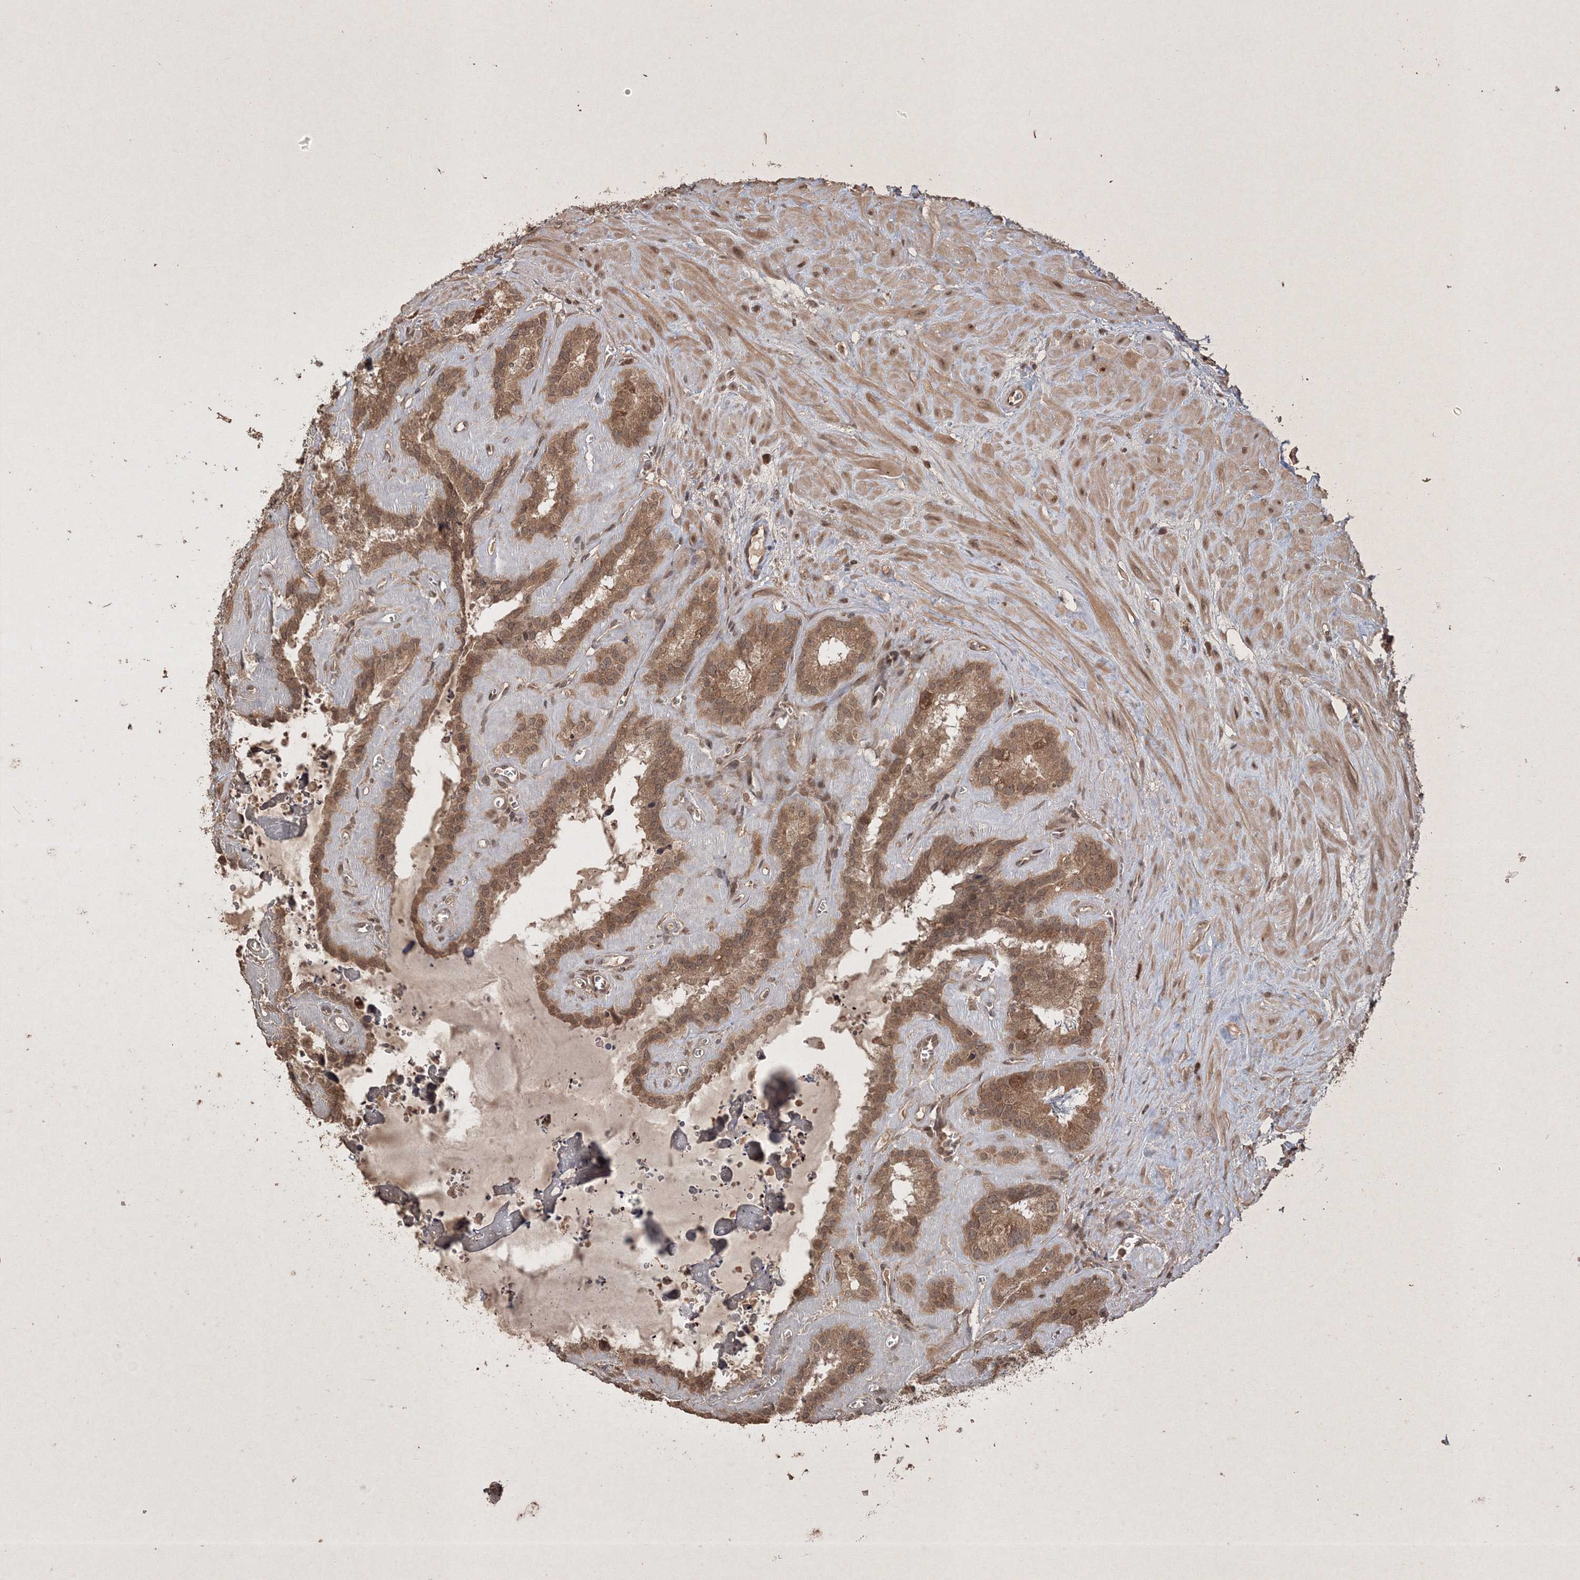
{"staining": {"intensity": "moderate", "quantity": ">75%", "location": "cytoplasmic/membranous"}, "tissue": "seminal vesicle", "cell_type": "Glandular cells", "image_type": "normal", "snomed": [{"axis": "morphology", "description": "Normal tissue, NOS"}, {"axis": "topography", "description": "Prostate"}, {"axis": "topography", "description": "Seminal veicle"}], "caption": "The immunohistochemical stain labels moderate cytoplasmic/membranous positivity in glandular cells of unremarkable seminal vesicle.", "gene": "PELI3", "patient": {"sex": "male", "age": 59}}